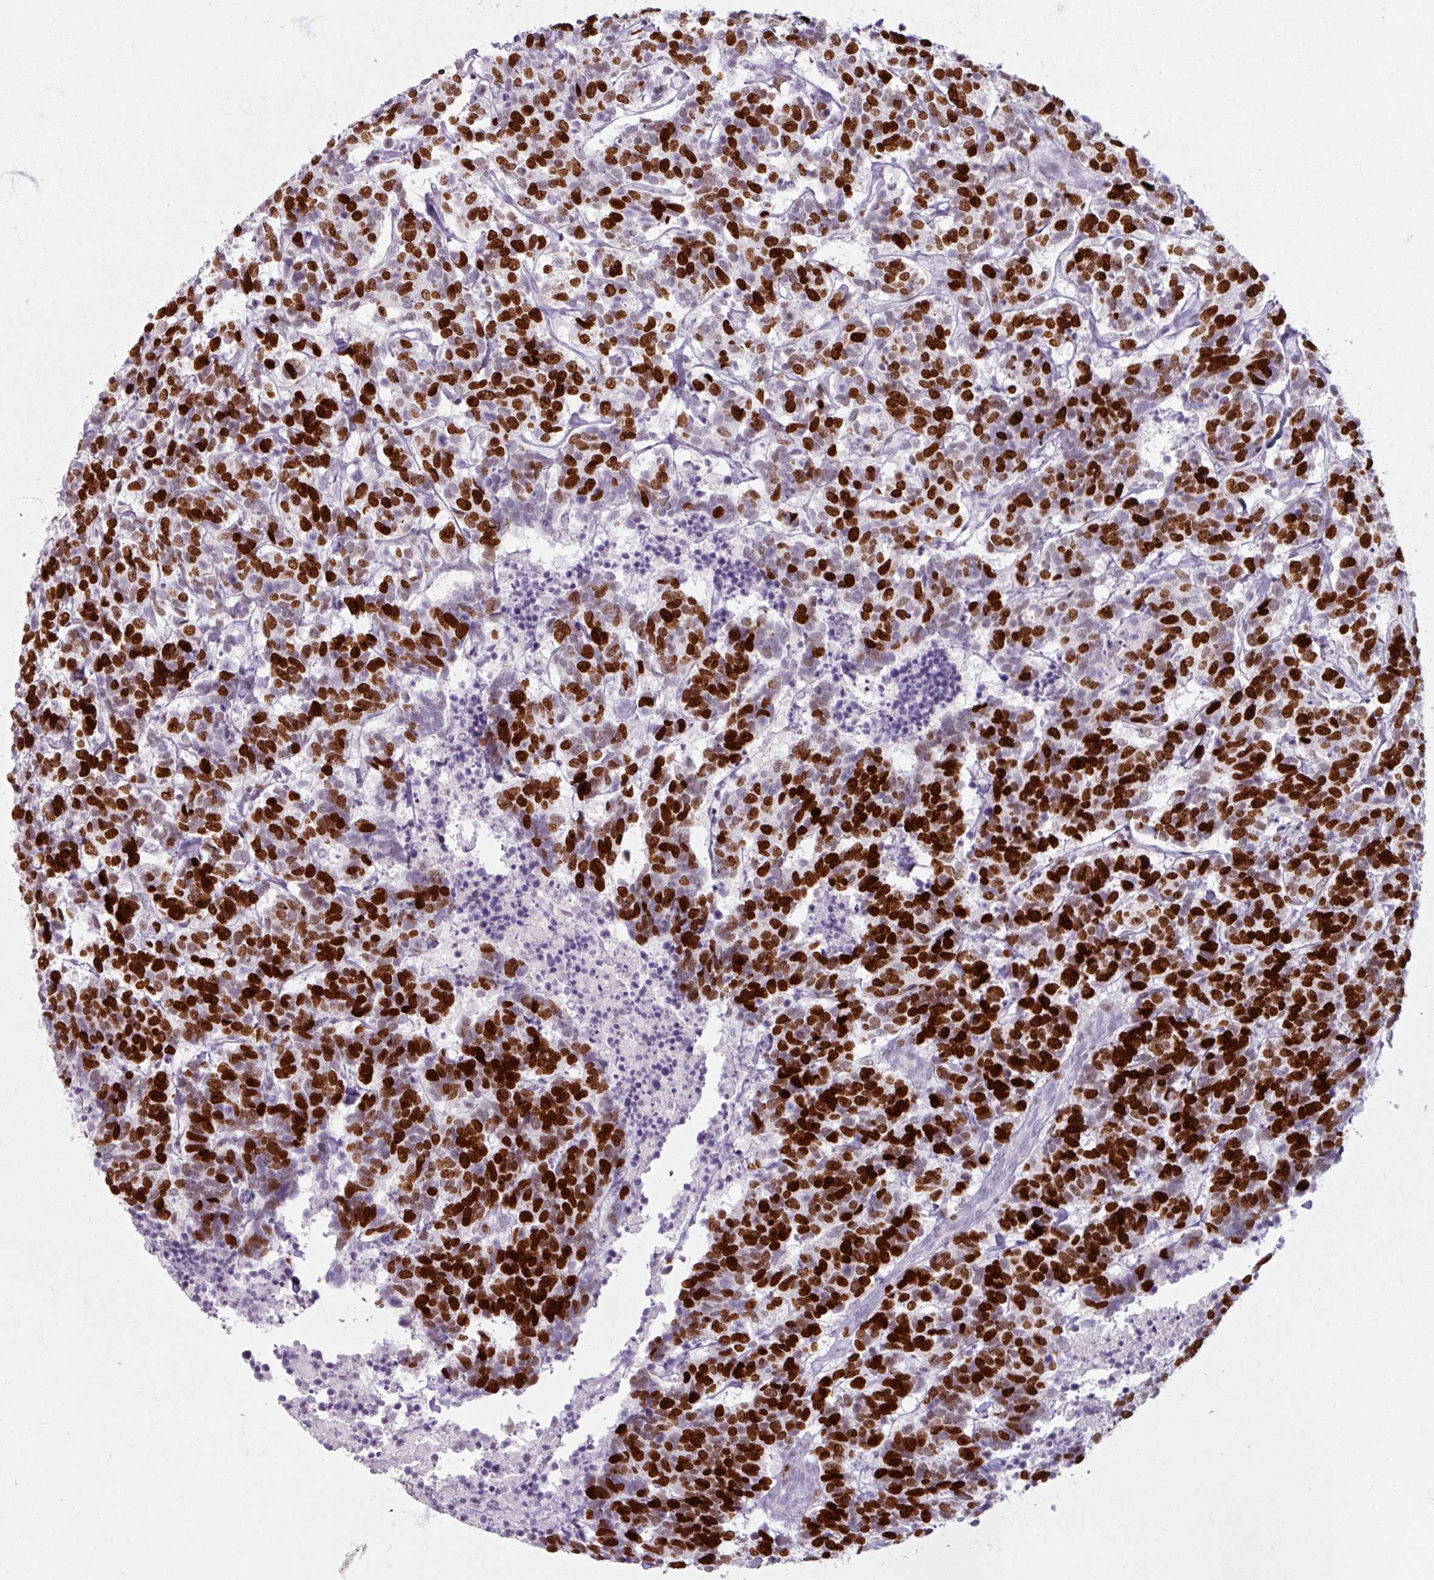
{"staining": {"intensity": "strong", "quantity": ">75%", "location": "nuclear"}, "tissue": "carcinoid", "cell_type": "Tumor cells", "image_type": "cancer", "snomed": [{"axis": "morphology", "description": "Carcinoma, NOS"}, {"axis": "morphology", "description": "Carcinoid, malignant, NOS"}, {"axis": "topography", "description": "Urinary bladder"}], "caption": "Carcinoma stained with a protein marker demonstrates strong staining in tumor cells.", "gene": "ATAD2", "patient": {"sex": "male", "age": 57}}